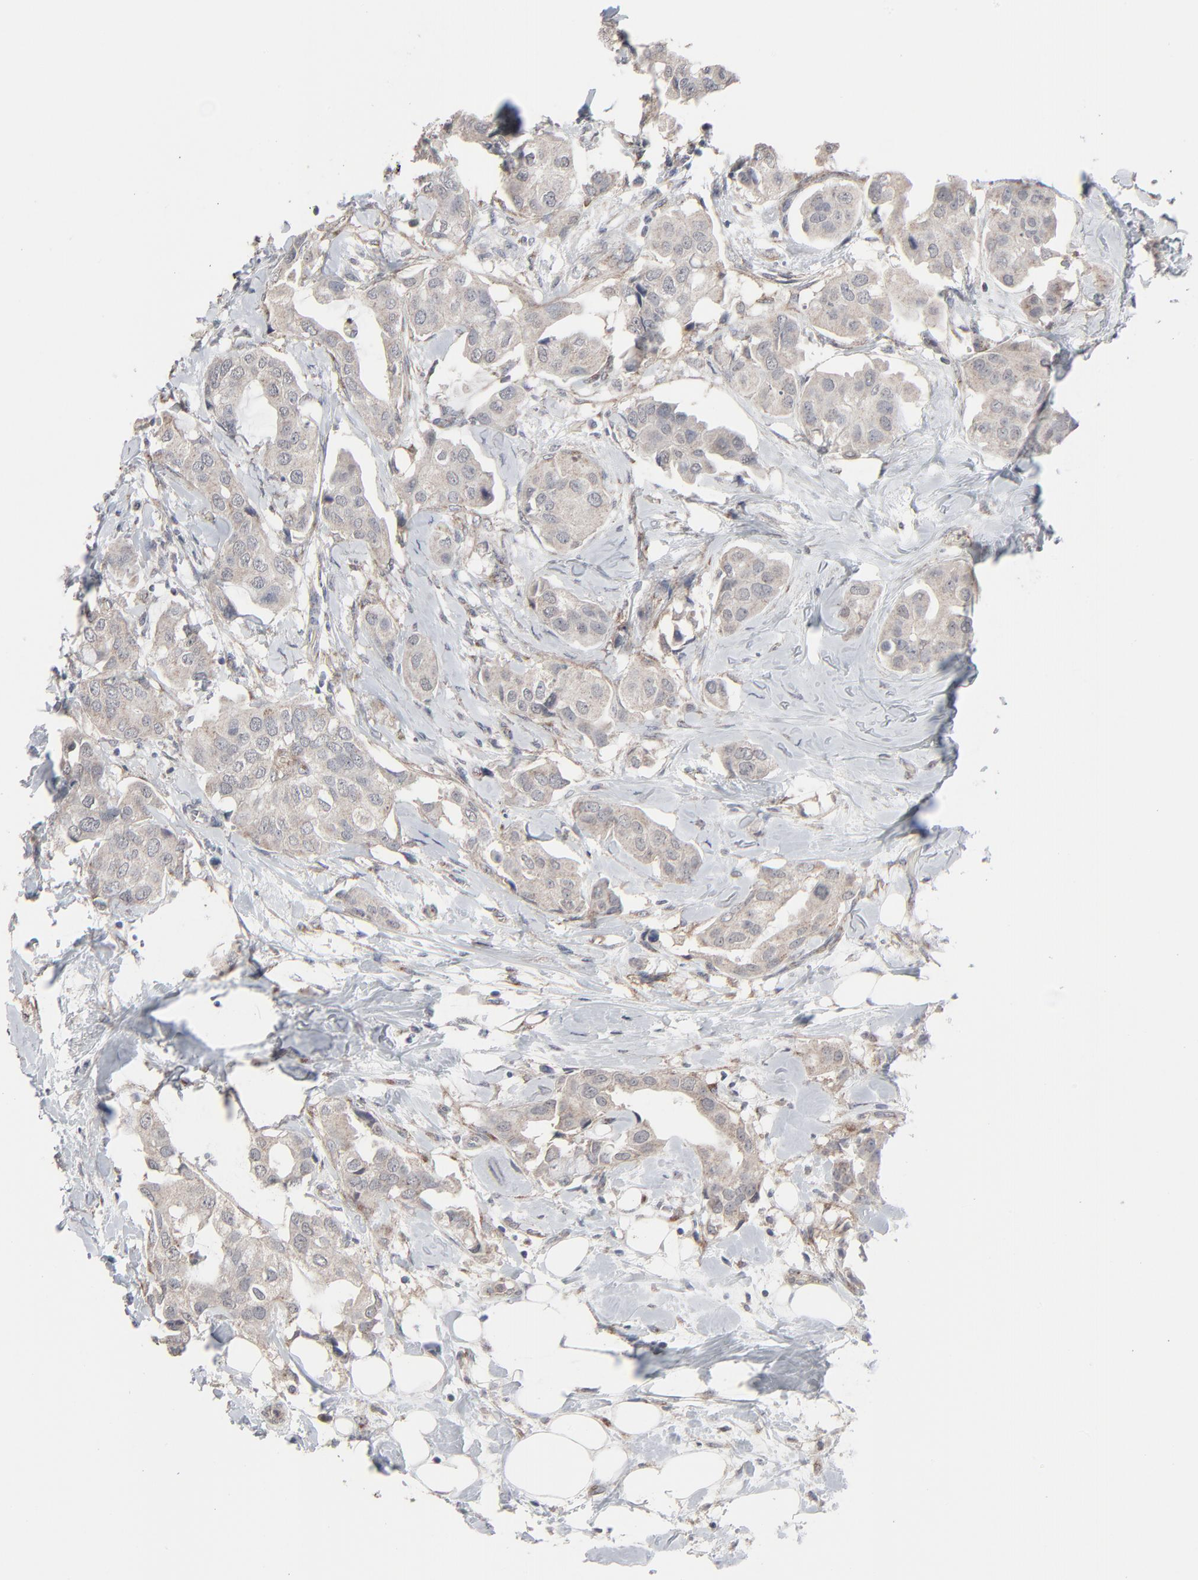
{"staining": {"intensity": "weak", "quantity": ">75%", "location": "cytoplasmic/membranous"}, "tissue": "breast cancer", "cell_type": "Tumor cells", "image_type": "cancer", "snomed": [{"axis": "morphology", "description": "Duct carcinoma"}, {"axis": "topography", "description": "Breast"}], "caption": "Protein staining by IHC shows weak cytoplasmic/membranous staining in about >75% of tumor cells in intraductal carcinoma (breast).", "gene": "JAM3", "patient": {"sex": "female", "age": 40}}